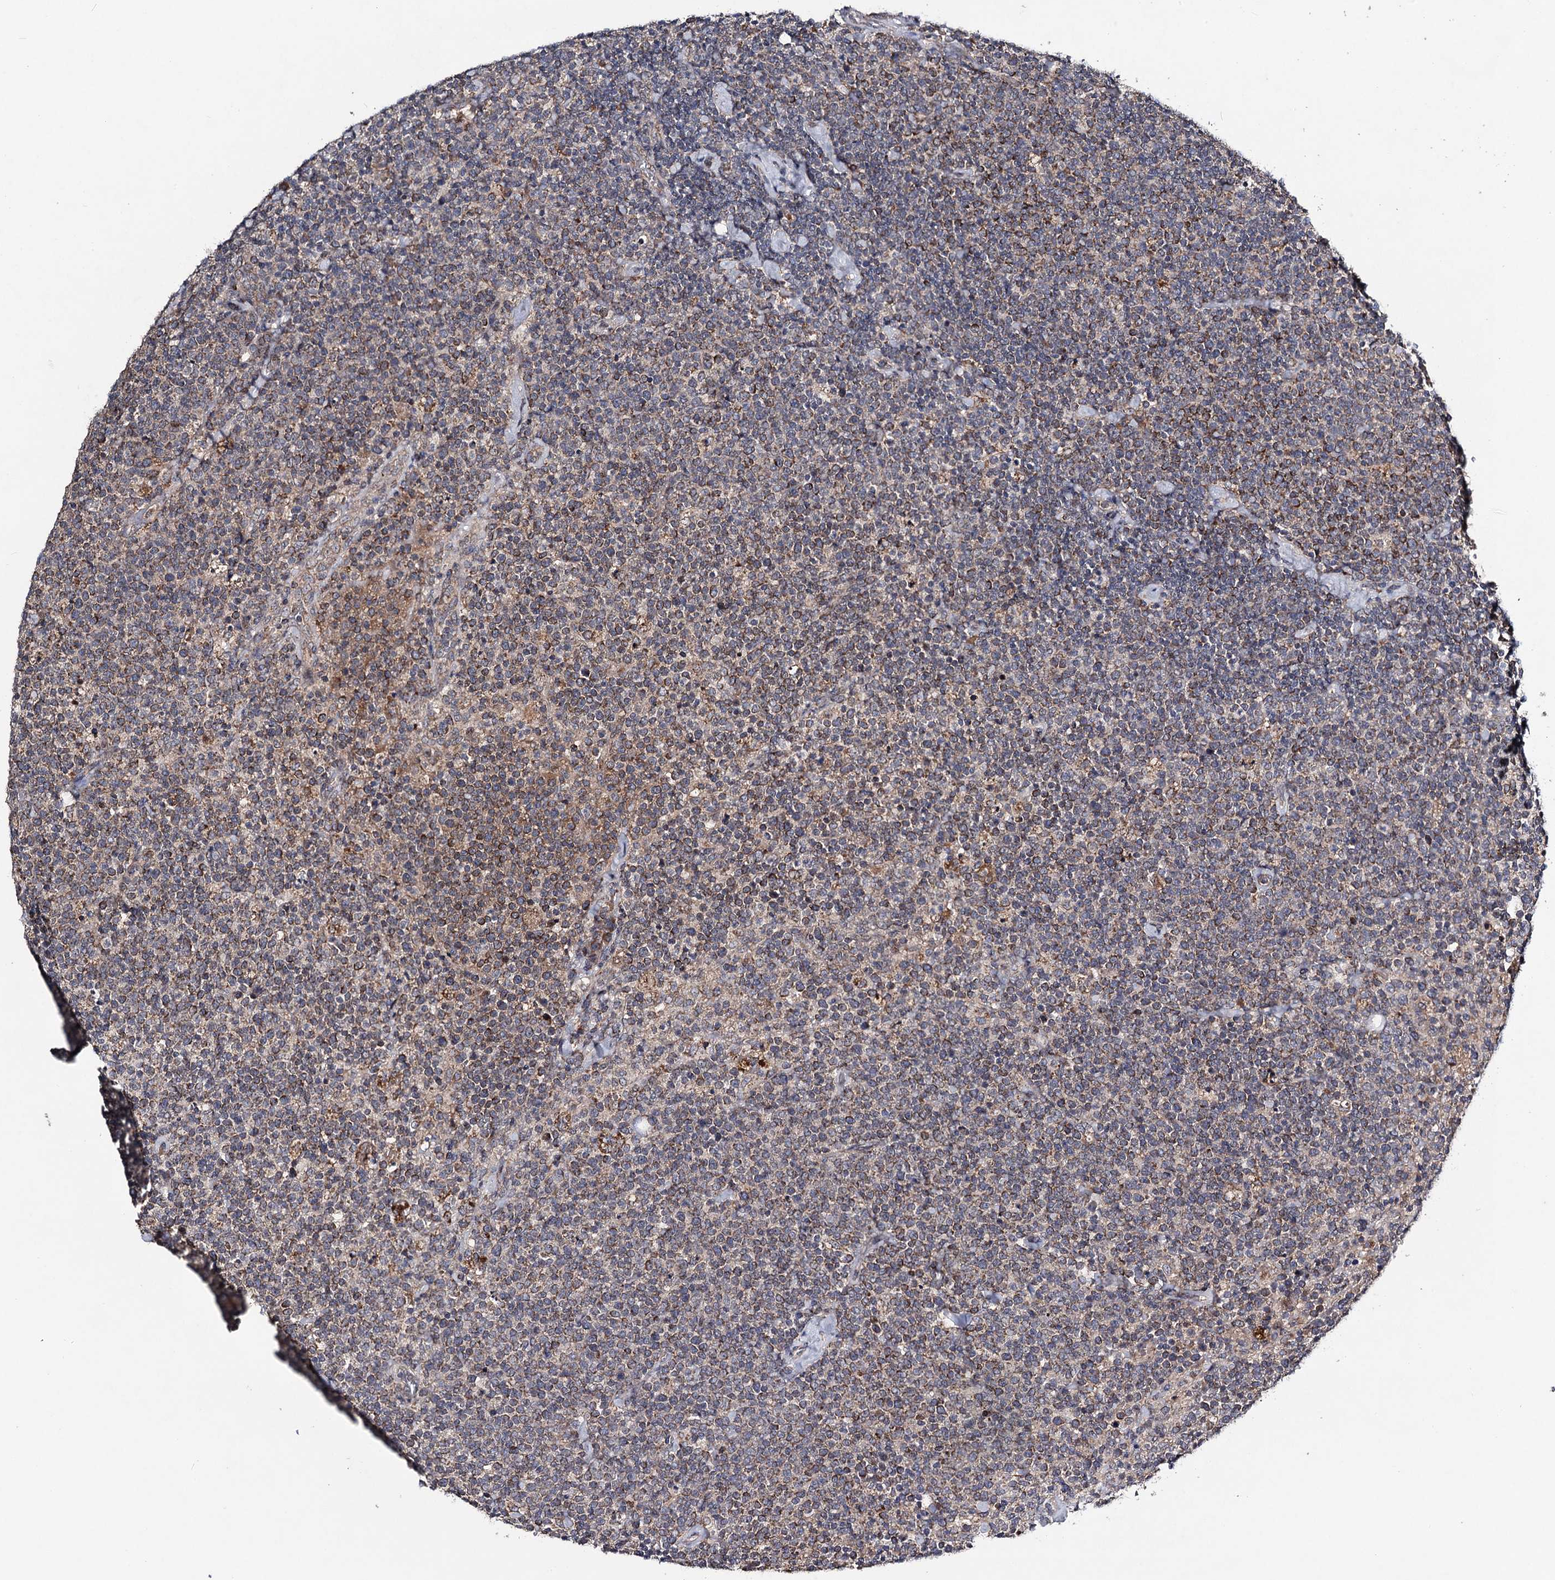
{"staining": {"intensity": "moderate", "quantity": "25%-75%", "location": "cytoplasmic/membranous"}, "tissue": "lymphoma", "cell_type": "Tumor cells", "image_type": "cancer", "snomed": [{"axis": "morphology", "description": "Malignant lymphoma, non-Hodgkin's type, High grade"}, {"axis": "topography", "description": "Lymph node"}], "caption": "Lymphoma stained with DAB (3,3'-diaminobenzidine) immunohistochemistry reveals medium levels of moderate cytoplasmic/membranous positivity in about 25%-75% of tumor cells.", "gene": "VPS37D", "patient": {"sex": "male", "age": 61}}